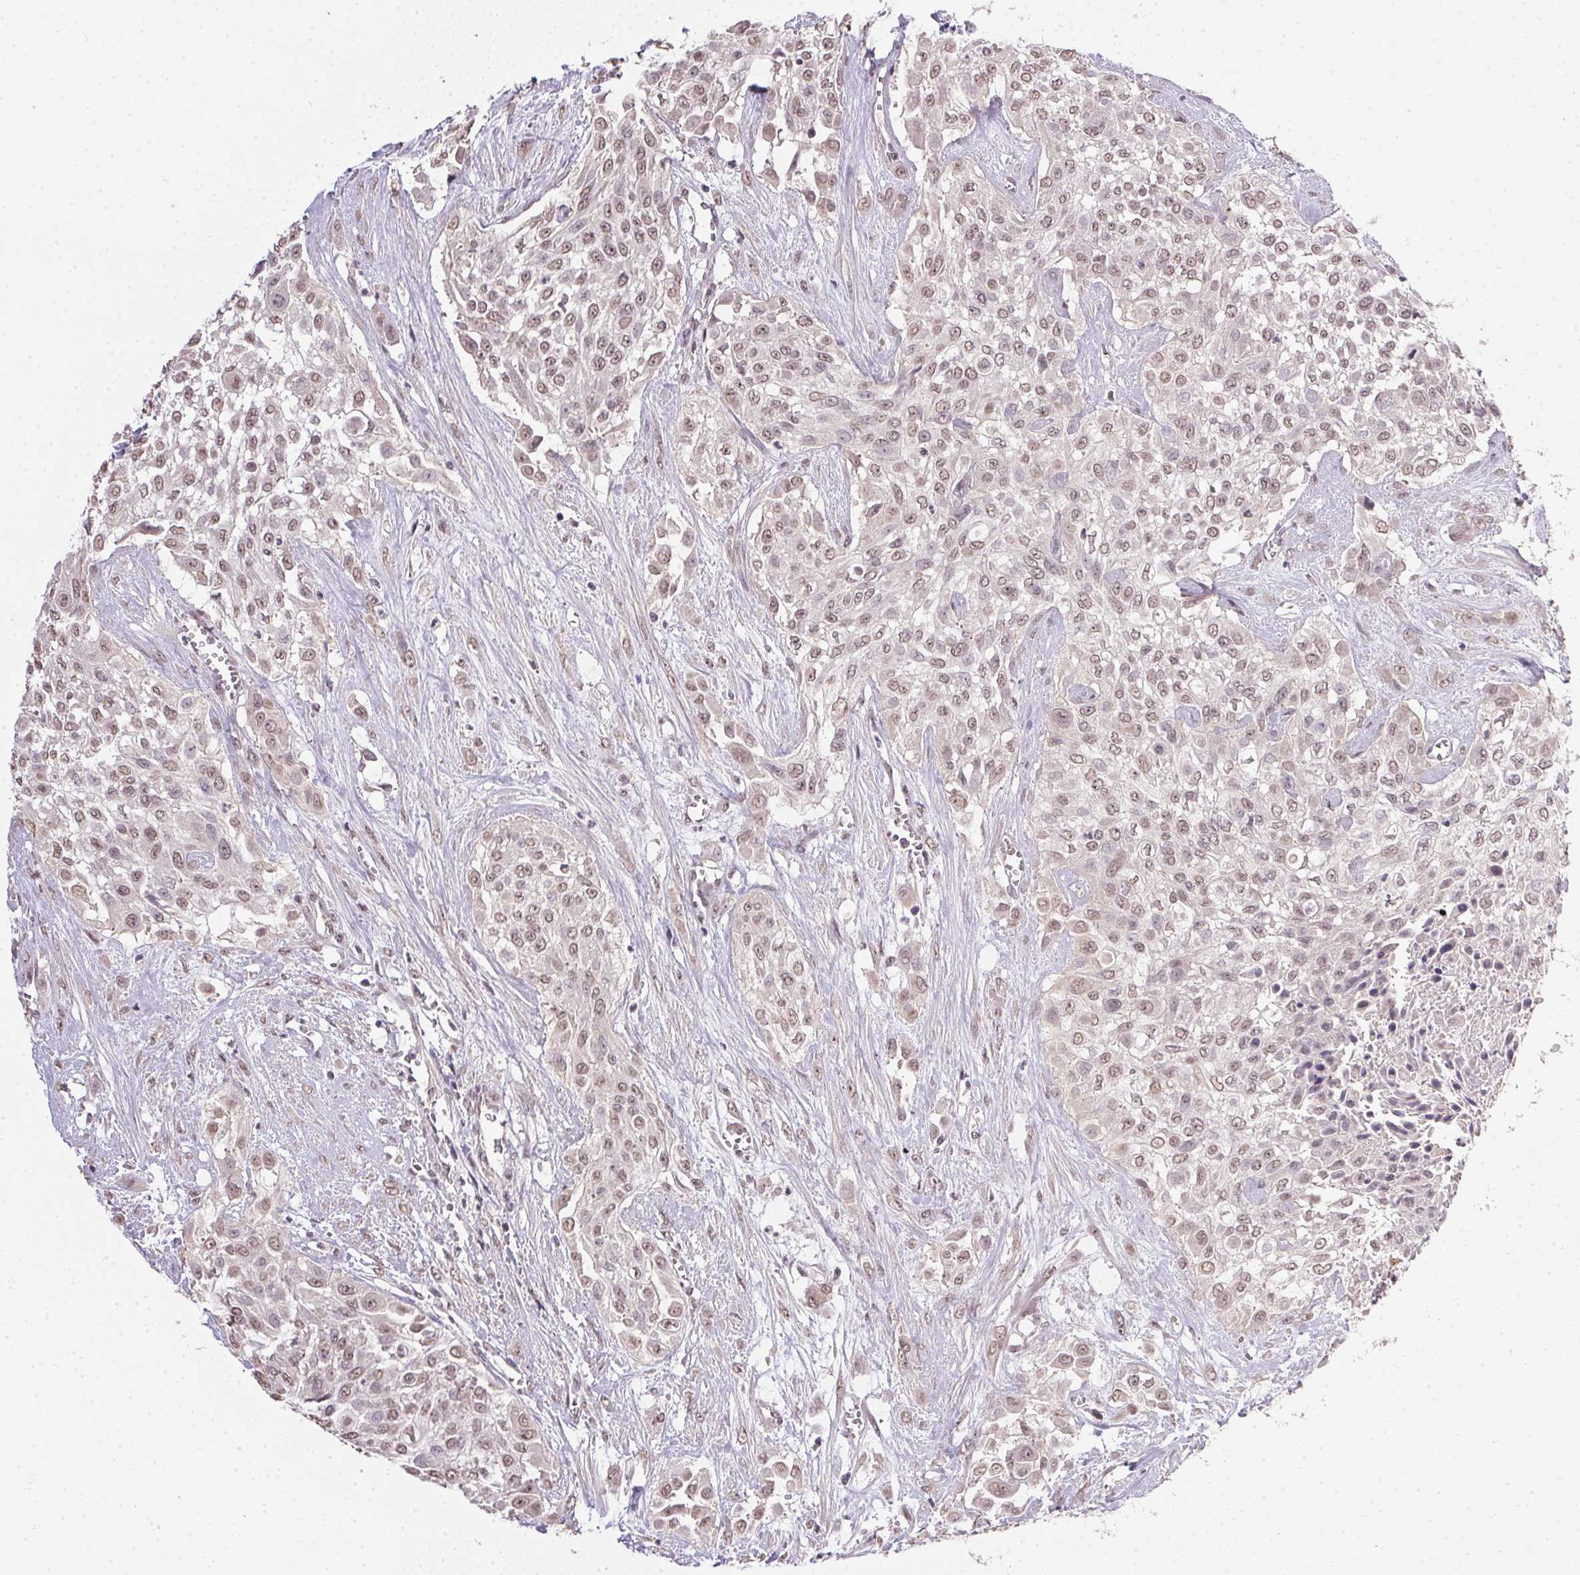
{"staining": {"intensity": "weak", "quantity": ">75%", "location": "nuclear"}, "tissue": "urothelial cancer", "cell_type": "Tumor cells", "image_type": "cancer", "snomed": [{"axis": "morphology", "description": "Urothelial carcinoma, High grade"}, {"axis": "topography", "description": "Urinary bladder"}], "caption": "A brown stain labels weak nuclear expression of a protein in human urothelial carcinoma (high-grade) tumor cells. The staining was performed using DAB, with brown indicating positive protein expression. Nuclei are stained blue with hematoxylin.", "gene": "PPP4R4", "patient": {"sex": "male", "age": 57}}